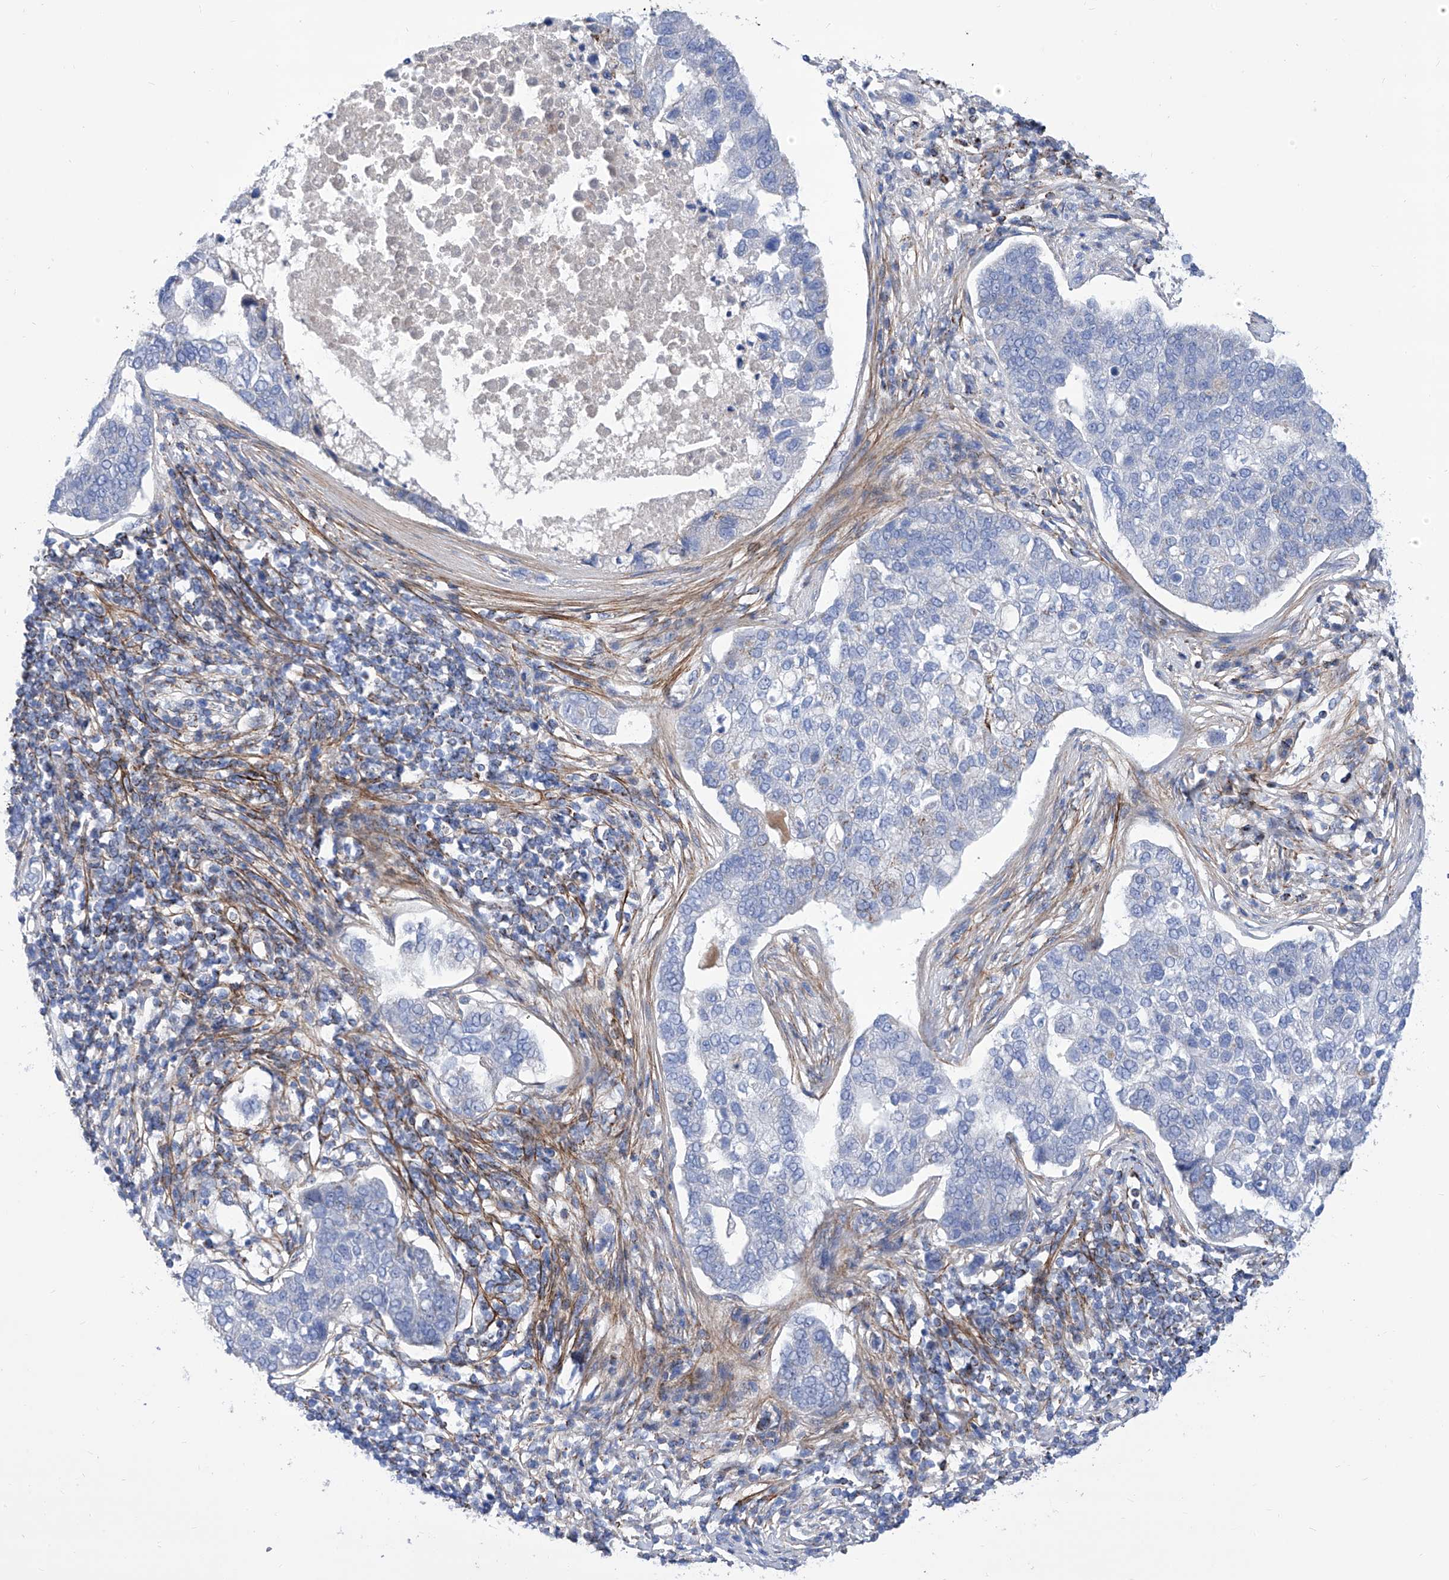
{"staining": {"intensity": "negative", "quantity": "none", "location": "none"}, "tissue": "pancreatic cancer", "cell_type": "Tumor cells", "image_type": "cancer", "snomed": [{"axis": "morphology", "description": "Adenocarcinoma, NOS"}, {"axis": "topography", "description": "Pancreas"}], "caption": "Tumor cells are negative for protein expression in human pancreatic cancer (adenocarcinoma). (DAB immunohistochemistry (IHC) visualized using brightfield microscopy, high magnification).", "gene": "SRBD1", "patient": {"sex": "female", "age": 61}}